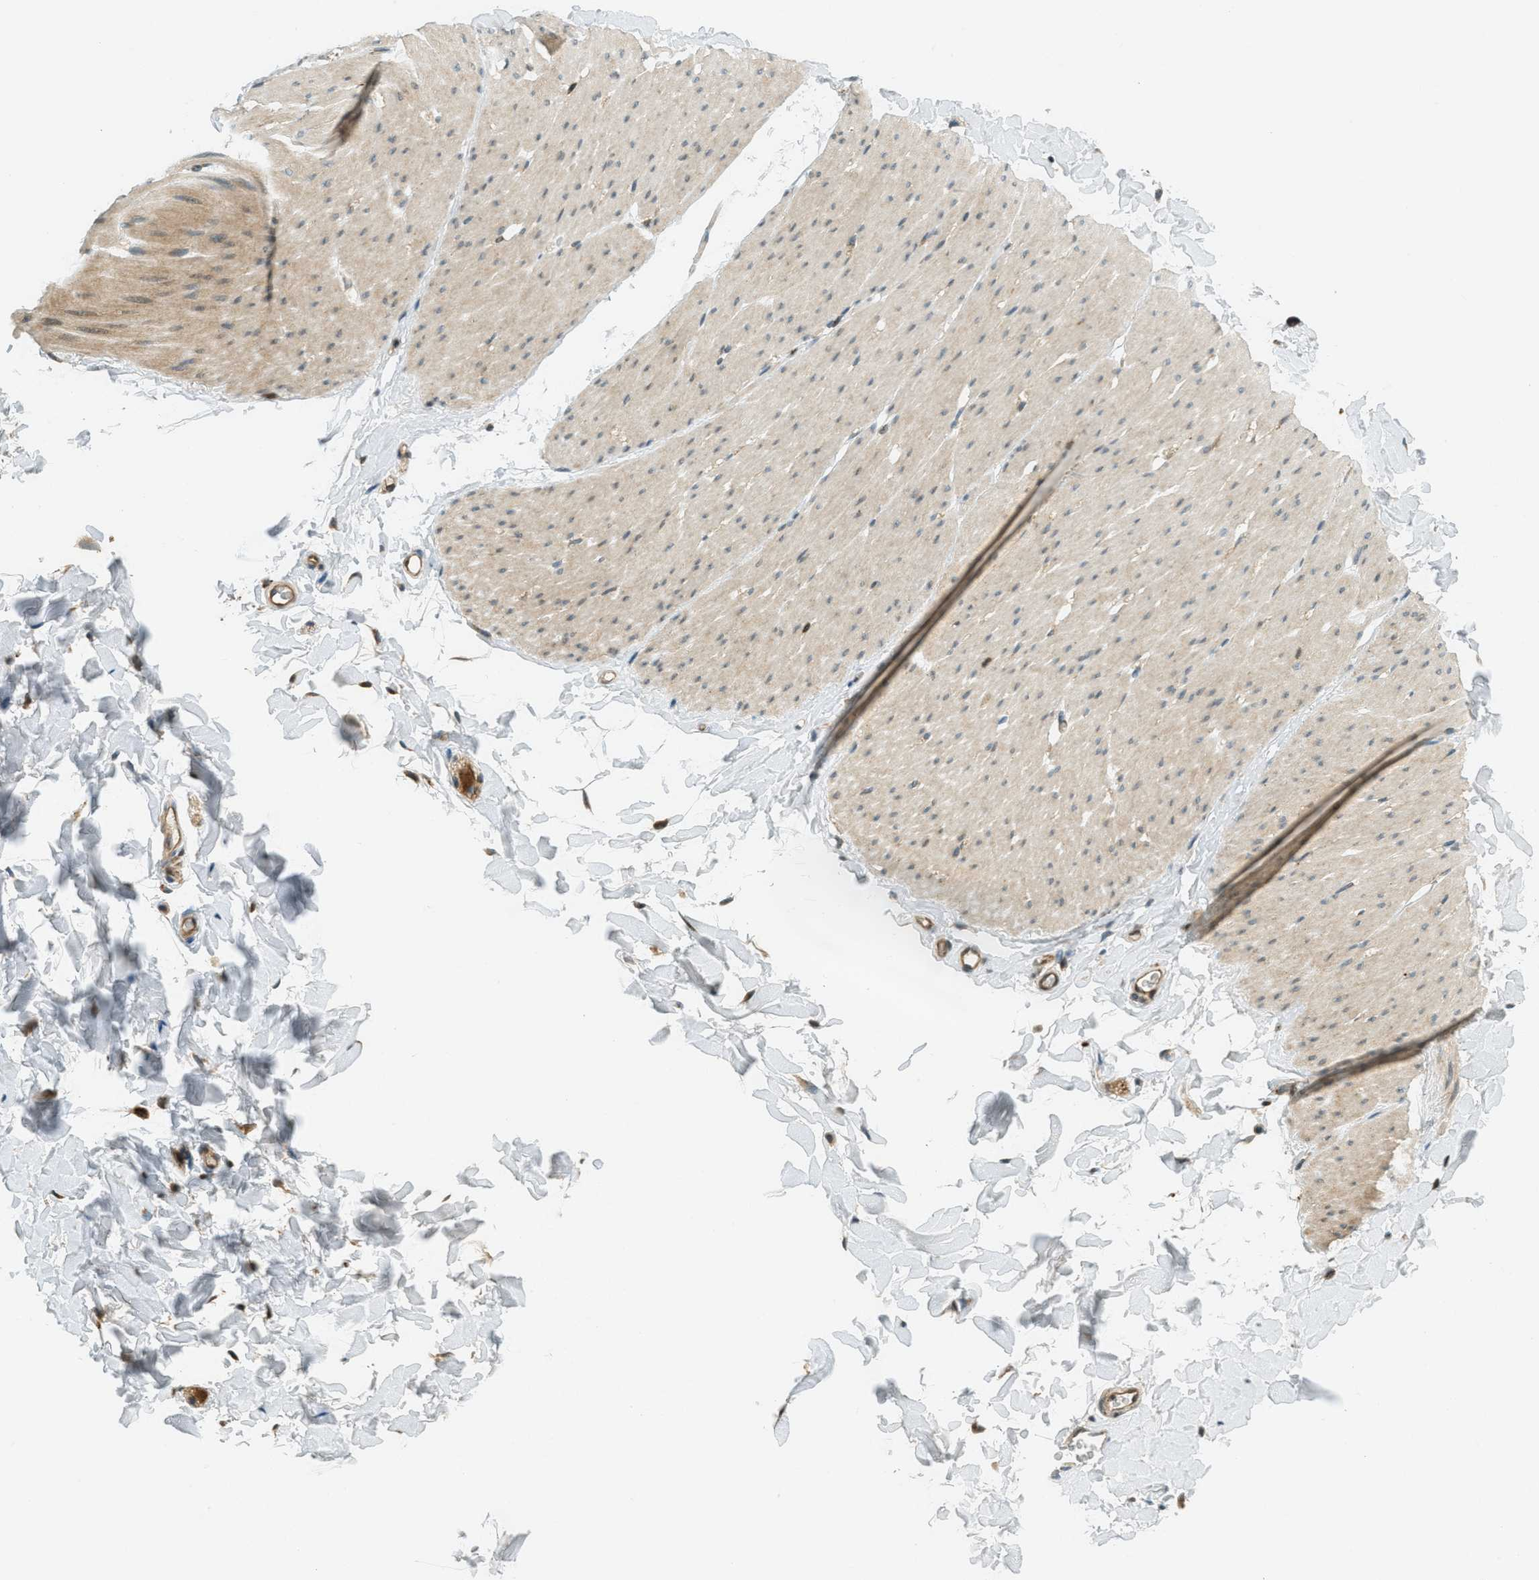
{"staining": {"intensity": "weak", "quantity": "25%-75%", "location": "cytoplasmic/membranous"}, "tissue": "smooth muscle", "cell_type": "Smooth muscle cells", "image_type": "normal", "snomed": [{"axis": "morphology", "description": "Normal tissue, NOS"}, {"axis": "topography", "description": "Smooth muscle"}, {"axis": "topography", "description": "Colon"}], "caption": "Protein expression analysis of unremarkable human smooth muscle reveals weak cytoplasmic/membranous staining in about 25%-75% of smooth muscle cells. Nuclei are stained in blue.", "gene": "PTPN23", "patient": {"sex": "male", "age": 67}}